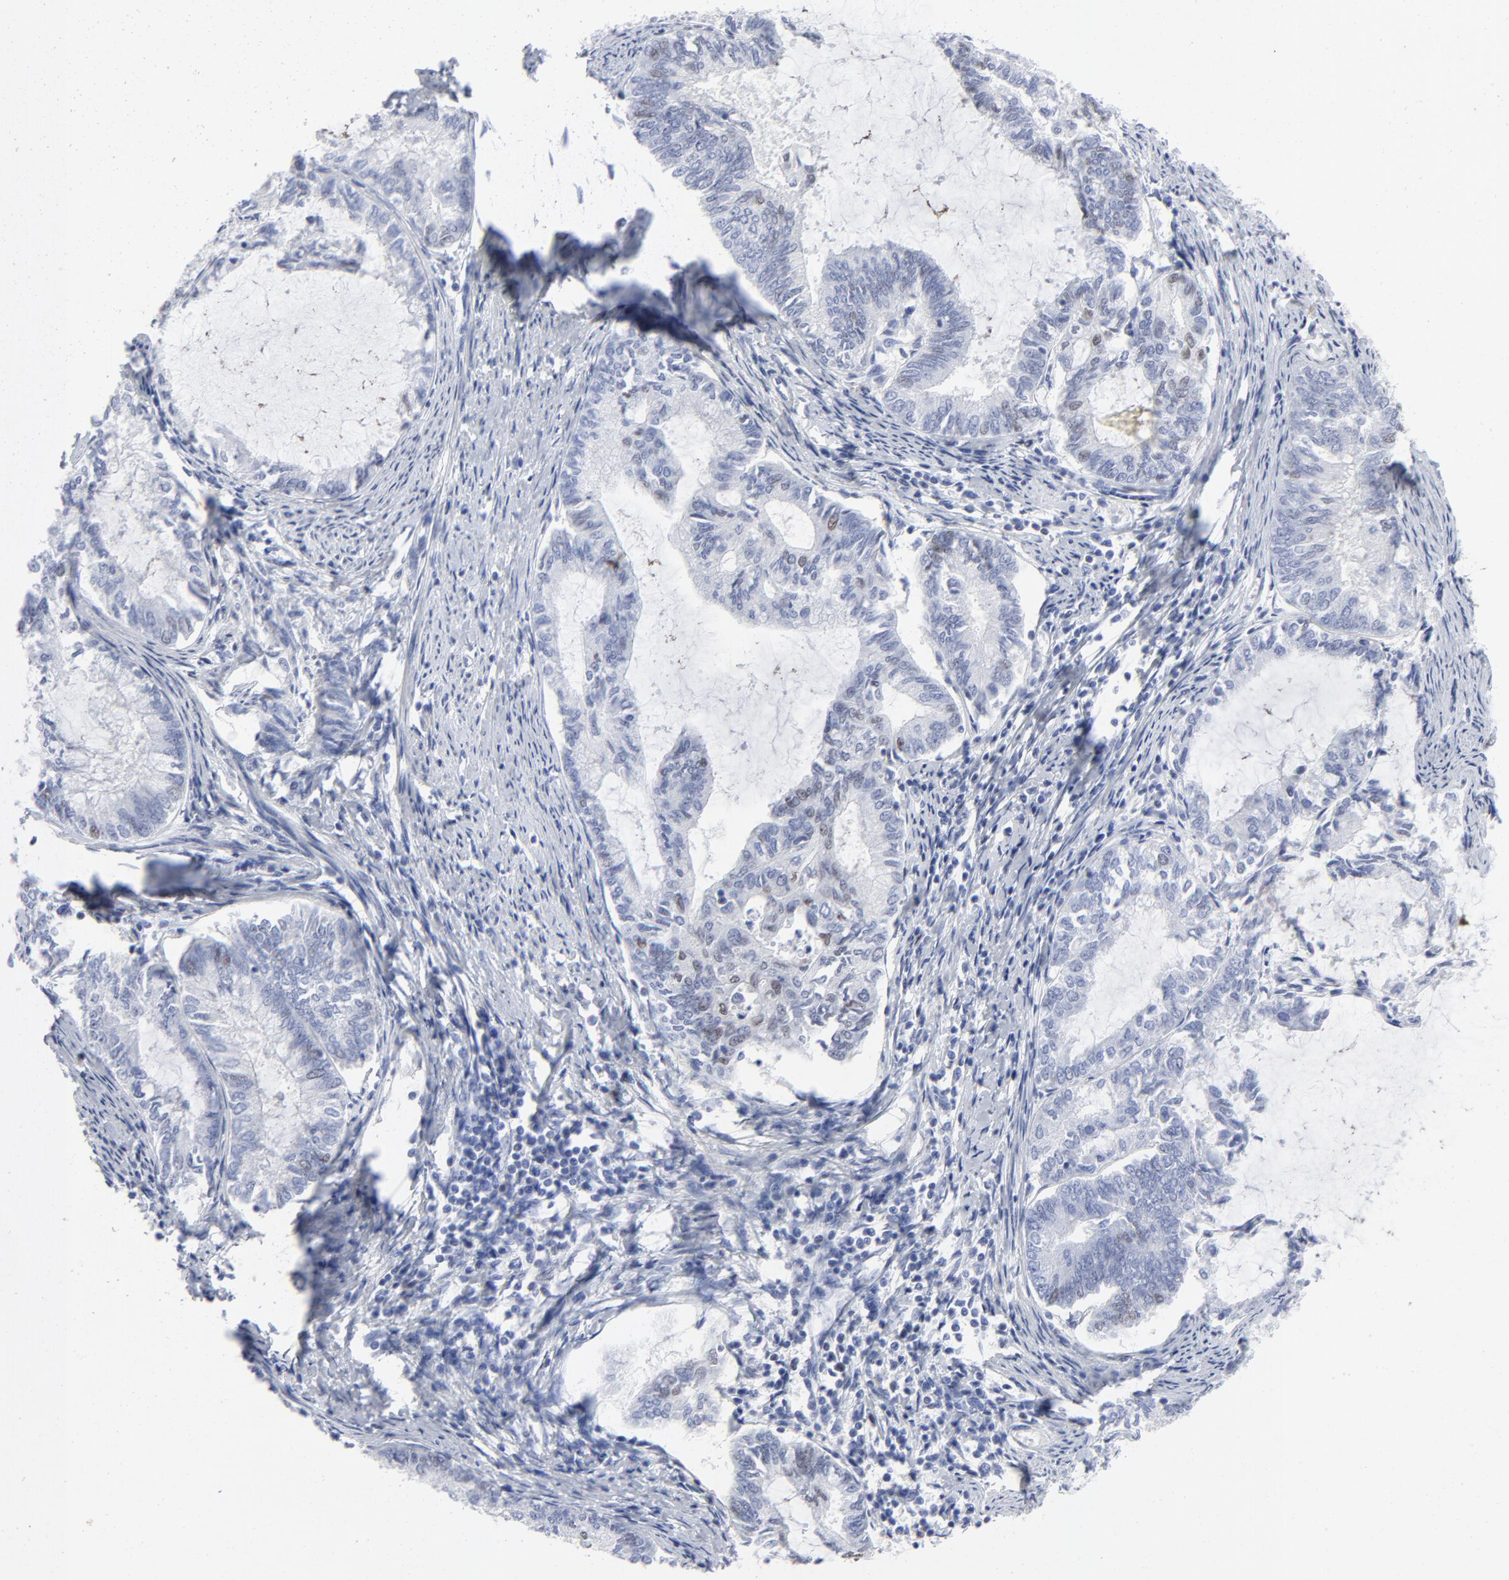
{"staining": {"intensity": "weak", "quantity": "25%-75%", "location": "nuclear"}, "tissue": "endometrial cancer", "cell_type": "Tumor cells", "image_type": "cancer", "snomed": [{"axis": "morphology", "description": "Adenocarcinoma, NOS"}, {"axis": "topography", "description": "Endometrium"}], "caption": "Tumor cells show weak nuclear staining in about 25%-75% of cells in endometrial cancer (adenocarcinoma).", "gene": "JUN", "patient": {"sex": "female", "age": 86}}